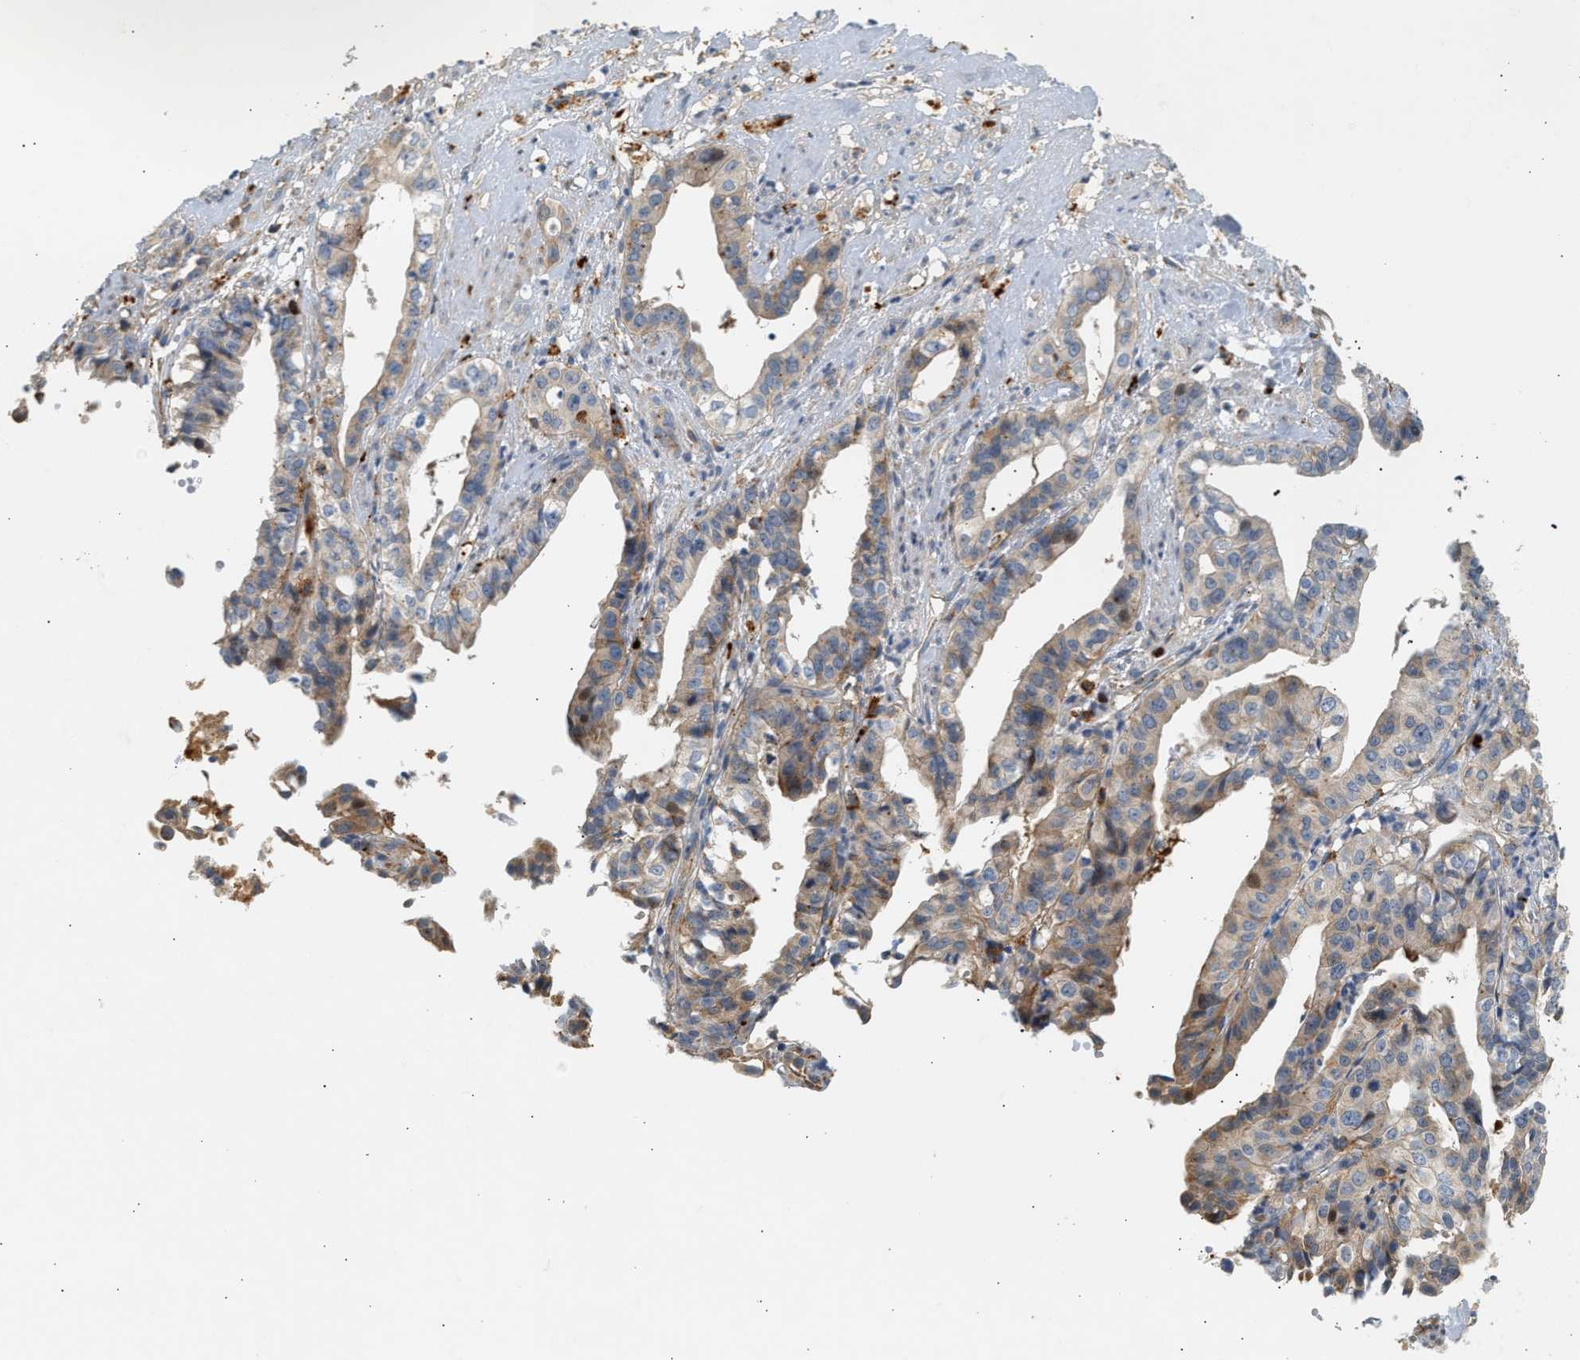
{"staining": {"intensity": "weak", "quantity": ">75%", "location": "cytoplasmic/membranous"}, "tissue": "liver cancer", "cell_type": "Tumor cells", "image_type": "cancer", "snomed": [{"axis": "morphology", "description": "Cholangiocarcinoma"}, {"axis": "topography", "description": "Liver"}], "caption": "Immunohistochemical staining of human liver cancer (cholangiocarcinoma) exhibits low levels of weak cytoplasmic/membranous protein positivity in about >75% of tumor cells.", "gene": "ENTHD1", "patient": {"sex": "female", "age": 61}}